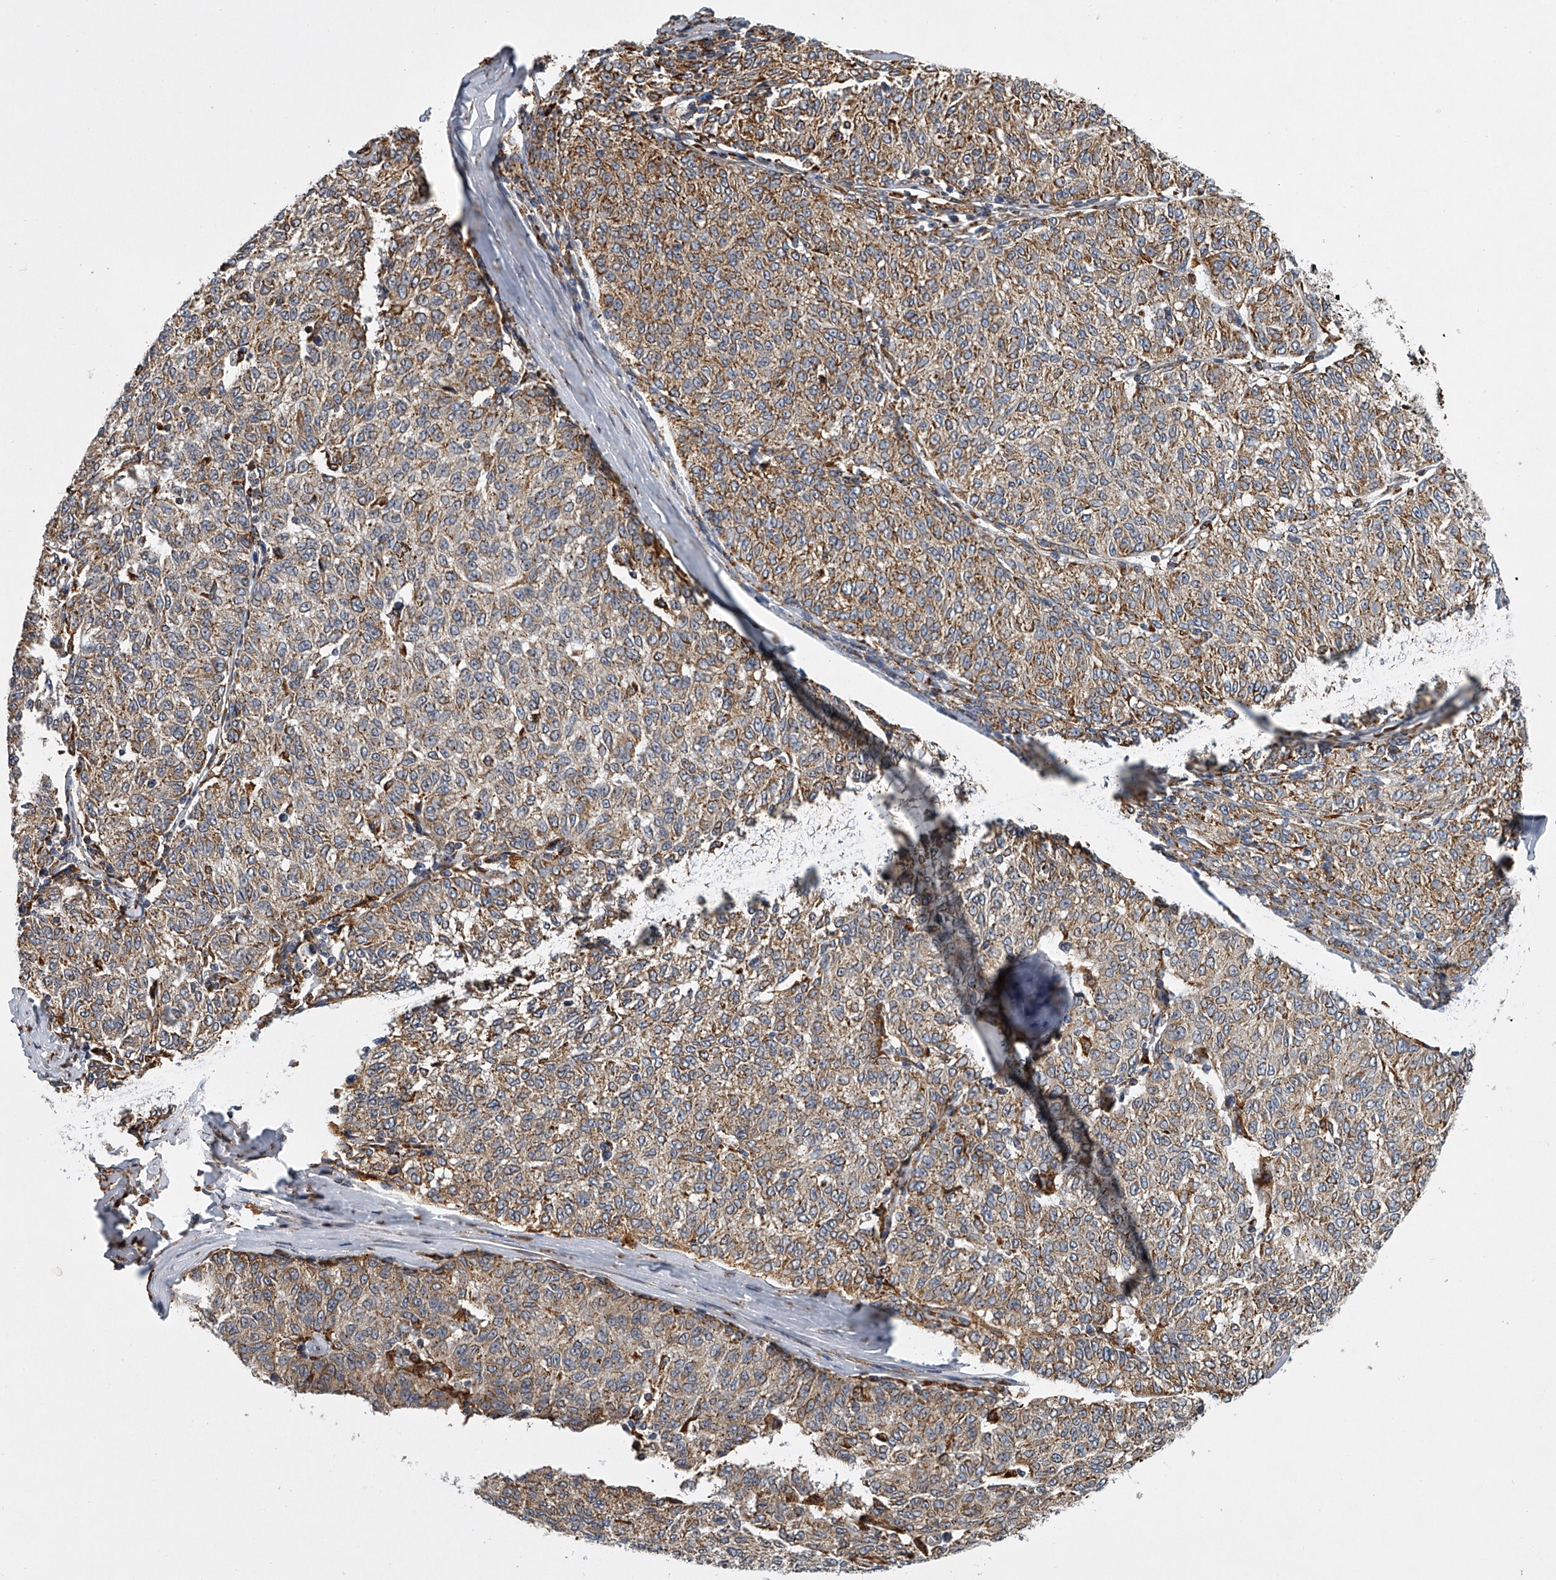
{"staining": {"intensity": "moderate", "quantity": ">75%", "location": "cytoplasmic/membranous"}, "tissue": "melanoma", "cell_type": "Tumor cells", "image_type": "cancer", "snomed": [{"axis": "morphology", "description": "Malignant melanoma, NOS"}, {"axis": "topography", "description": "Skin"}], "caption": "The micrograph displays a brown stain indicating the presence of a protein in the cytoplasmic/membranous of tumor cells in melanoma. (IHC, brightfield microscopy, high magnification).", "gene": "TMEM63C", "patient": {"sex": "female", "age": 72}}